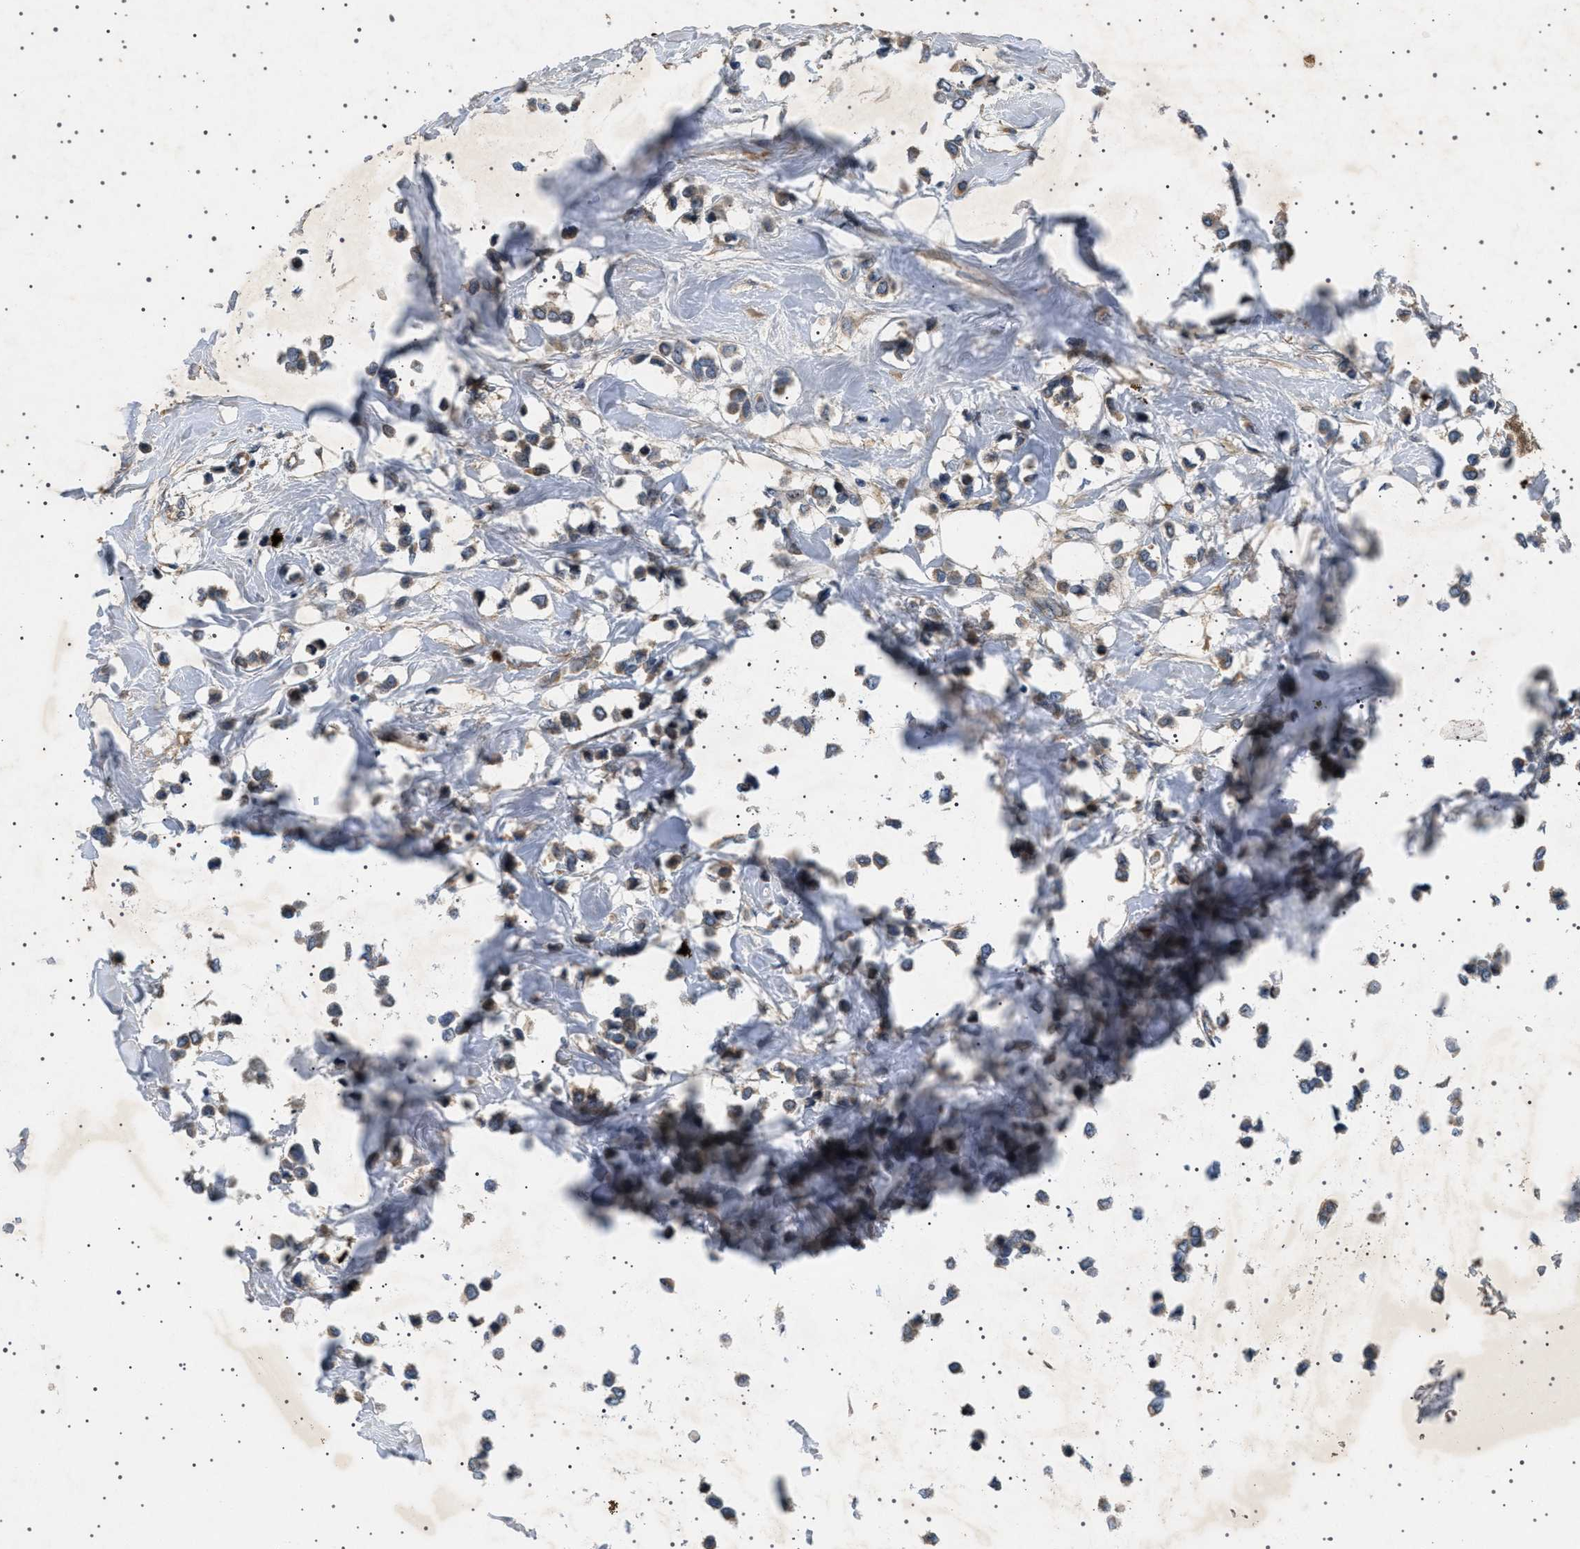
{"staining": {"intensity": "weak", "quantity": ">75%", "location": "cytoplasmic/membranous"}, "tissue": "breast cancer", "cell_type": "Tumor cells", "image_type": "cancer", "snomed": [{"axis": "morphology", "description": "Lobular carcinoma"}, {"axis": "topography", "description": "Breast"}], "caption": "A high-resolution micrograph shows IHC staining of lobular carcinoma (breast), which reveals weak cytoplasmic/membranous staining in about >75% of tumor cells. Immunohistochemistry stains the protein of interest in brown and the nuclei are stained blue.", "gene": "CCDC186", "patient": {"sex": "female", "age": 51}}